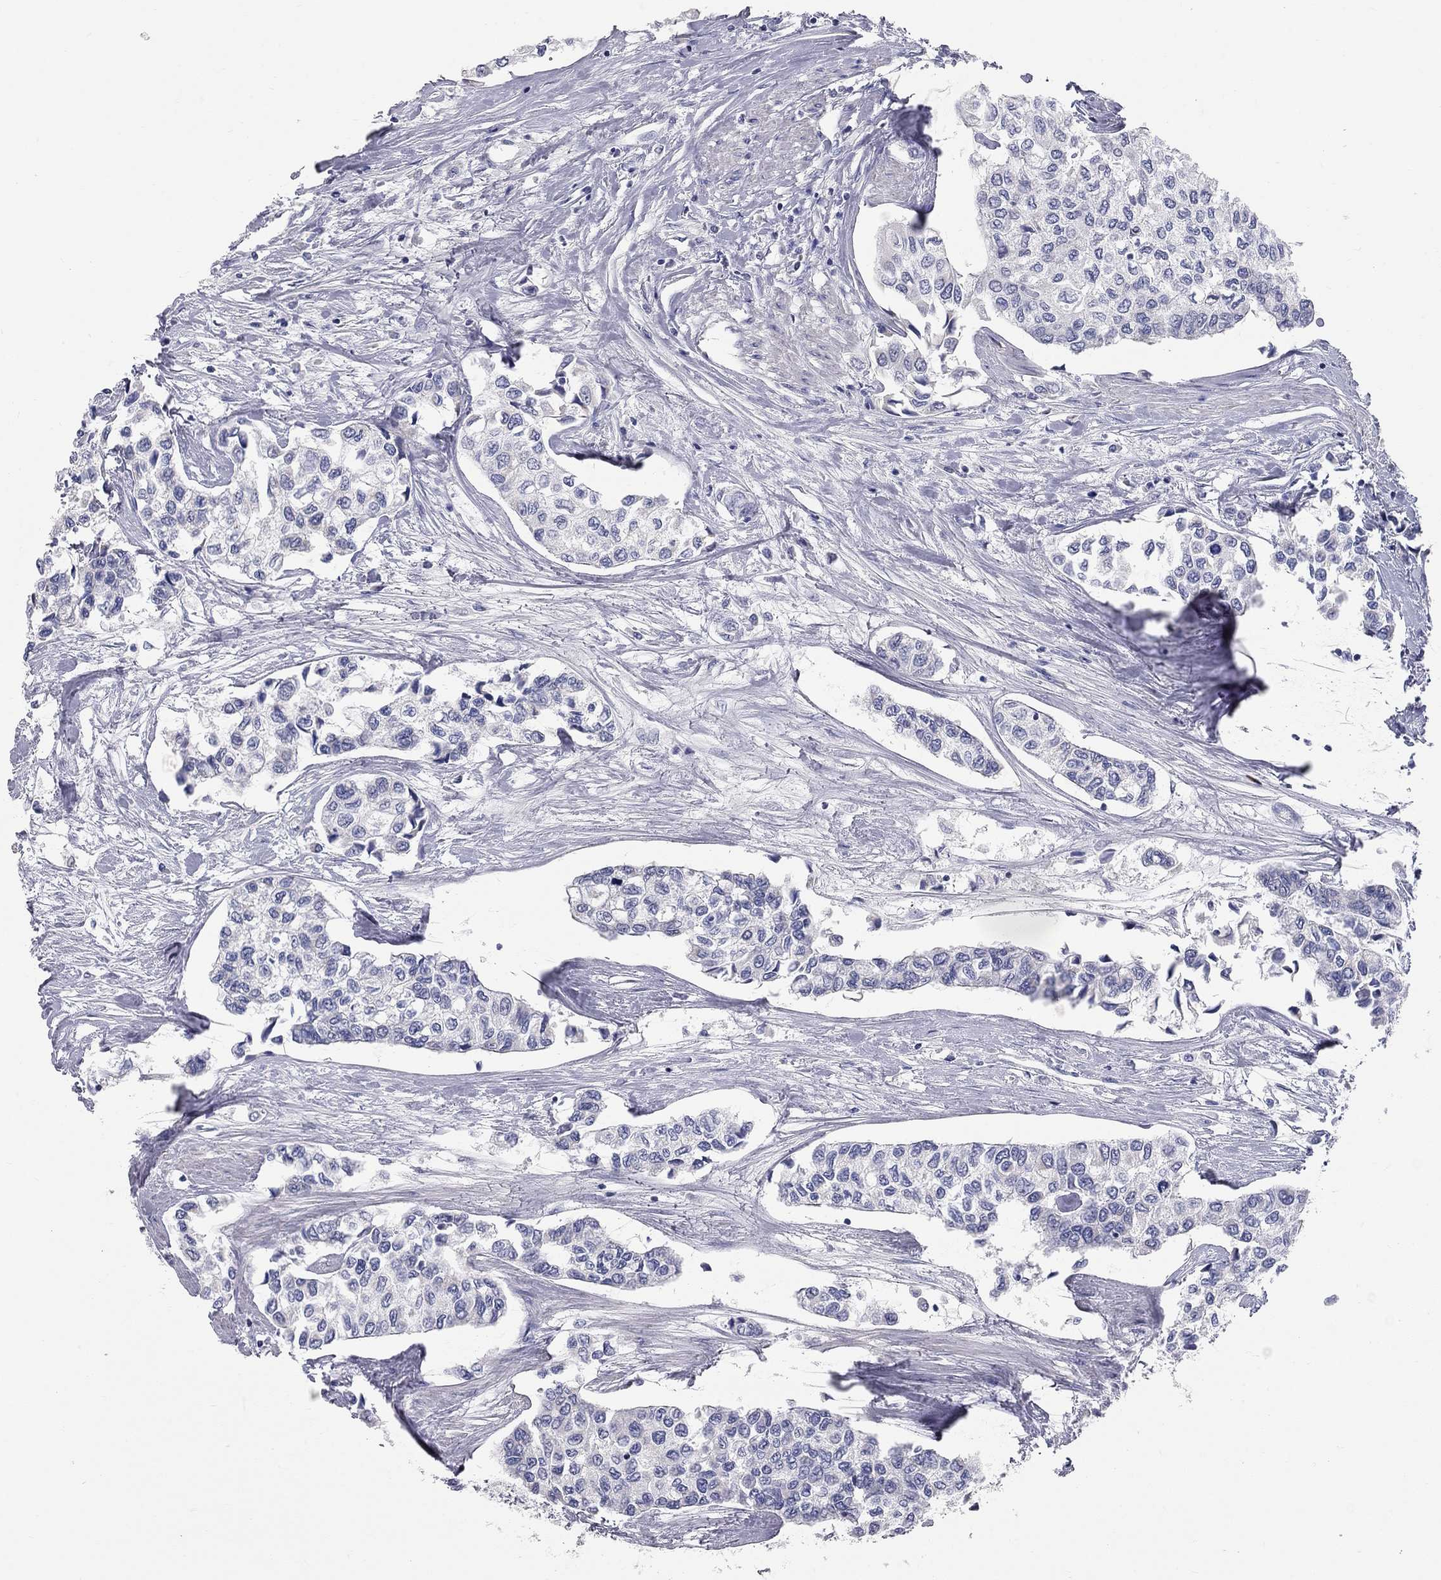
{"staining": {"intensity": "negative", "quantity": "none", "location": "none"}, "tissue": "urothelial cancer", "cell_type": "Tumor cells", "image_type": "cancer", "snomed": [{"axis": "morphology", "description": "Urothelial carcinoma, High grade"}, {"axis": "topography", "description": "Urinary bladder"}], "caption": "There is no significant staining in tumor cells of urothelial carcinoma (high-grade). (DAB immunohistochemistry (IHC) with hematoxylin counter stain).", "gene": "CFAP161", "patient": {"sex": "male", "age": 73}}